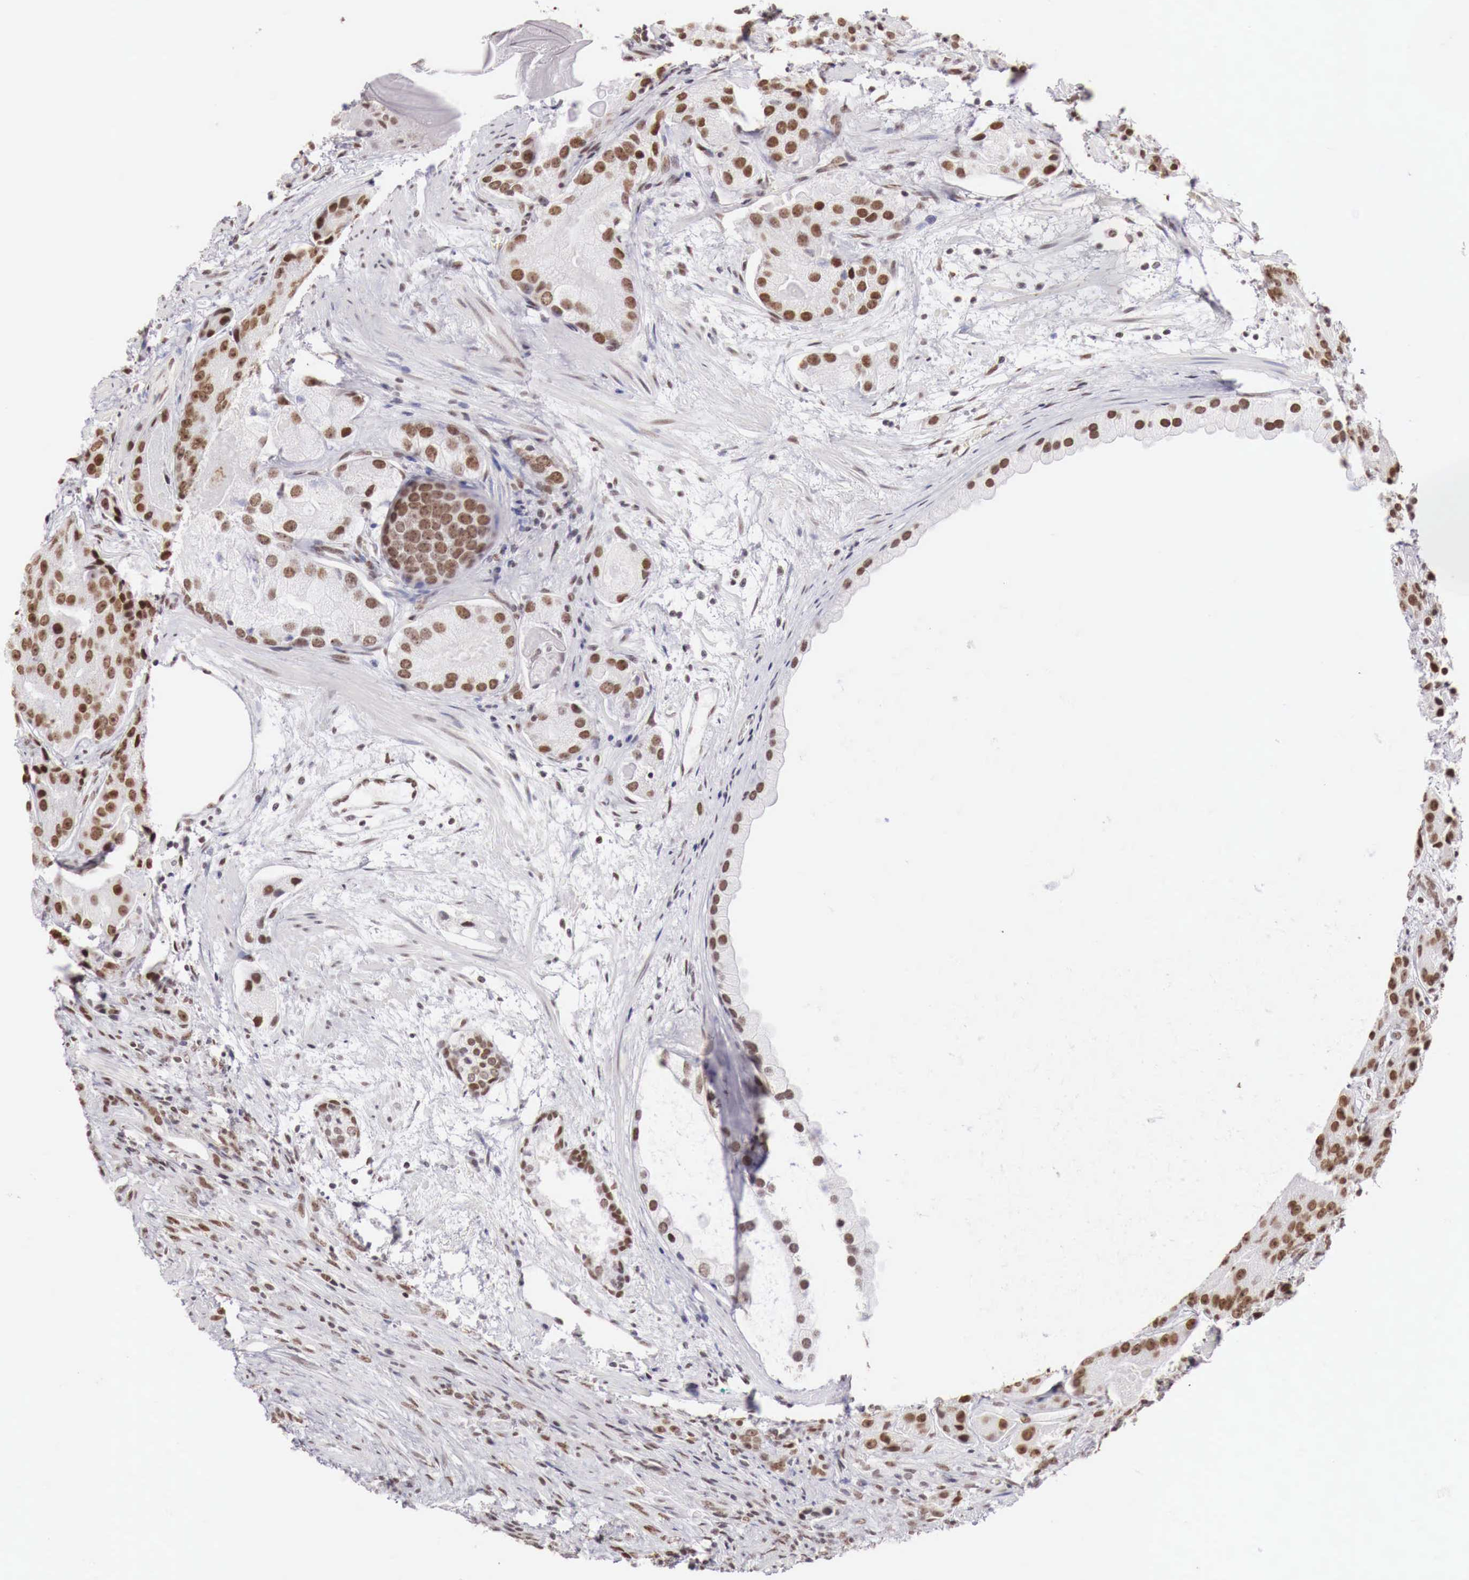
{"staining": {"intensity": "weak", "quantity": "25%-75%", "location": "nuclear"}, "tissue": "prostate cancer", "cell_type": "Tumor cells", "image_type": "cancer", "snomed": [{"axis": "morphology", "description": "Adenocarcinoma, Medium grade"}, {"axis": "topography", "description": "Prostate"}], "caption": "Immunohistochemistry micrograph of adenocarcinoma (medium-grade) (prostate) stained for a protein (brown), which reveals low levels of weak nuclear expression in about 25%-75% of tumor cells.", "gene": "PHF14", "patient": {"sex": "male", "age": 70}}